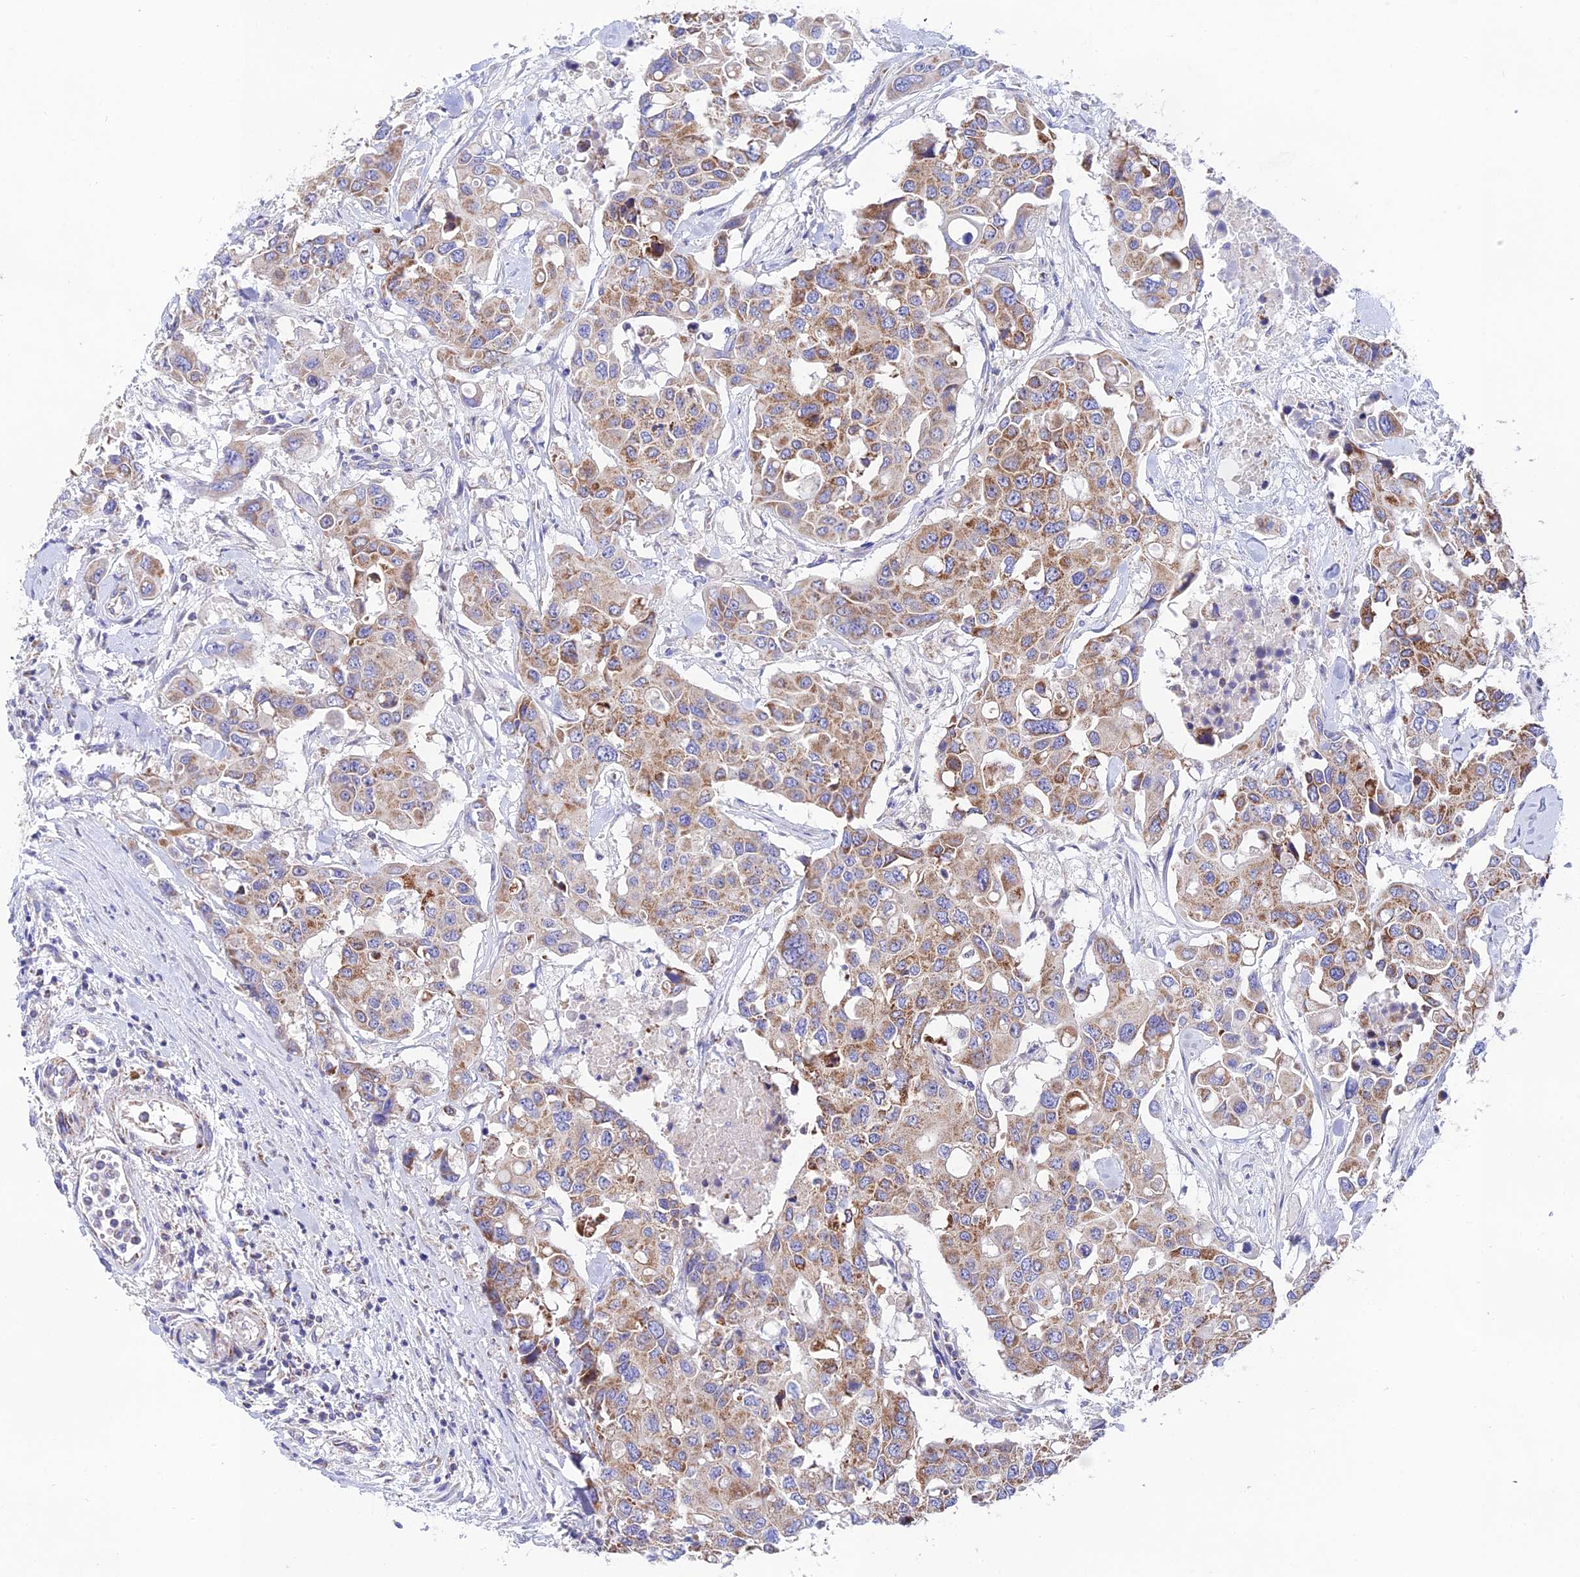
{"staining": {"intensity": "moderate", "quantity": "25%-75%", "location": "cytoplasmic/membranous"}, "tissue": "colorectal cancer", "cell_type": "Tumor cells", "image_type": "cancer", "snomed": [{"axis": "morphology", "description": "Adenocarcinoma, NOS"}, {"axis": "topography", "description": "Colon"}], "caption": "A high-resolution photomicrograph shows immunohistochemistry (IHC) staining of colorectal cancer (adenocarcinoma), which shows moderate cytoplasmic/membranous expression in approximately 25%-75% of tumor cells. Using DAB (brown) and hematoxylin (blue) stains, captured at high magnification using brightfield microscopy.", "gene": "HSDL2", "patient": {"sex": "male", "age": 77}}